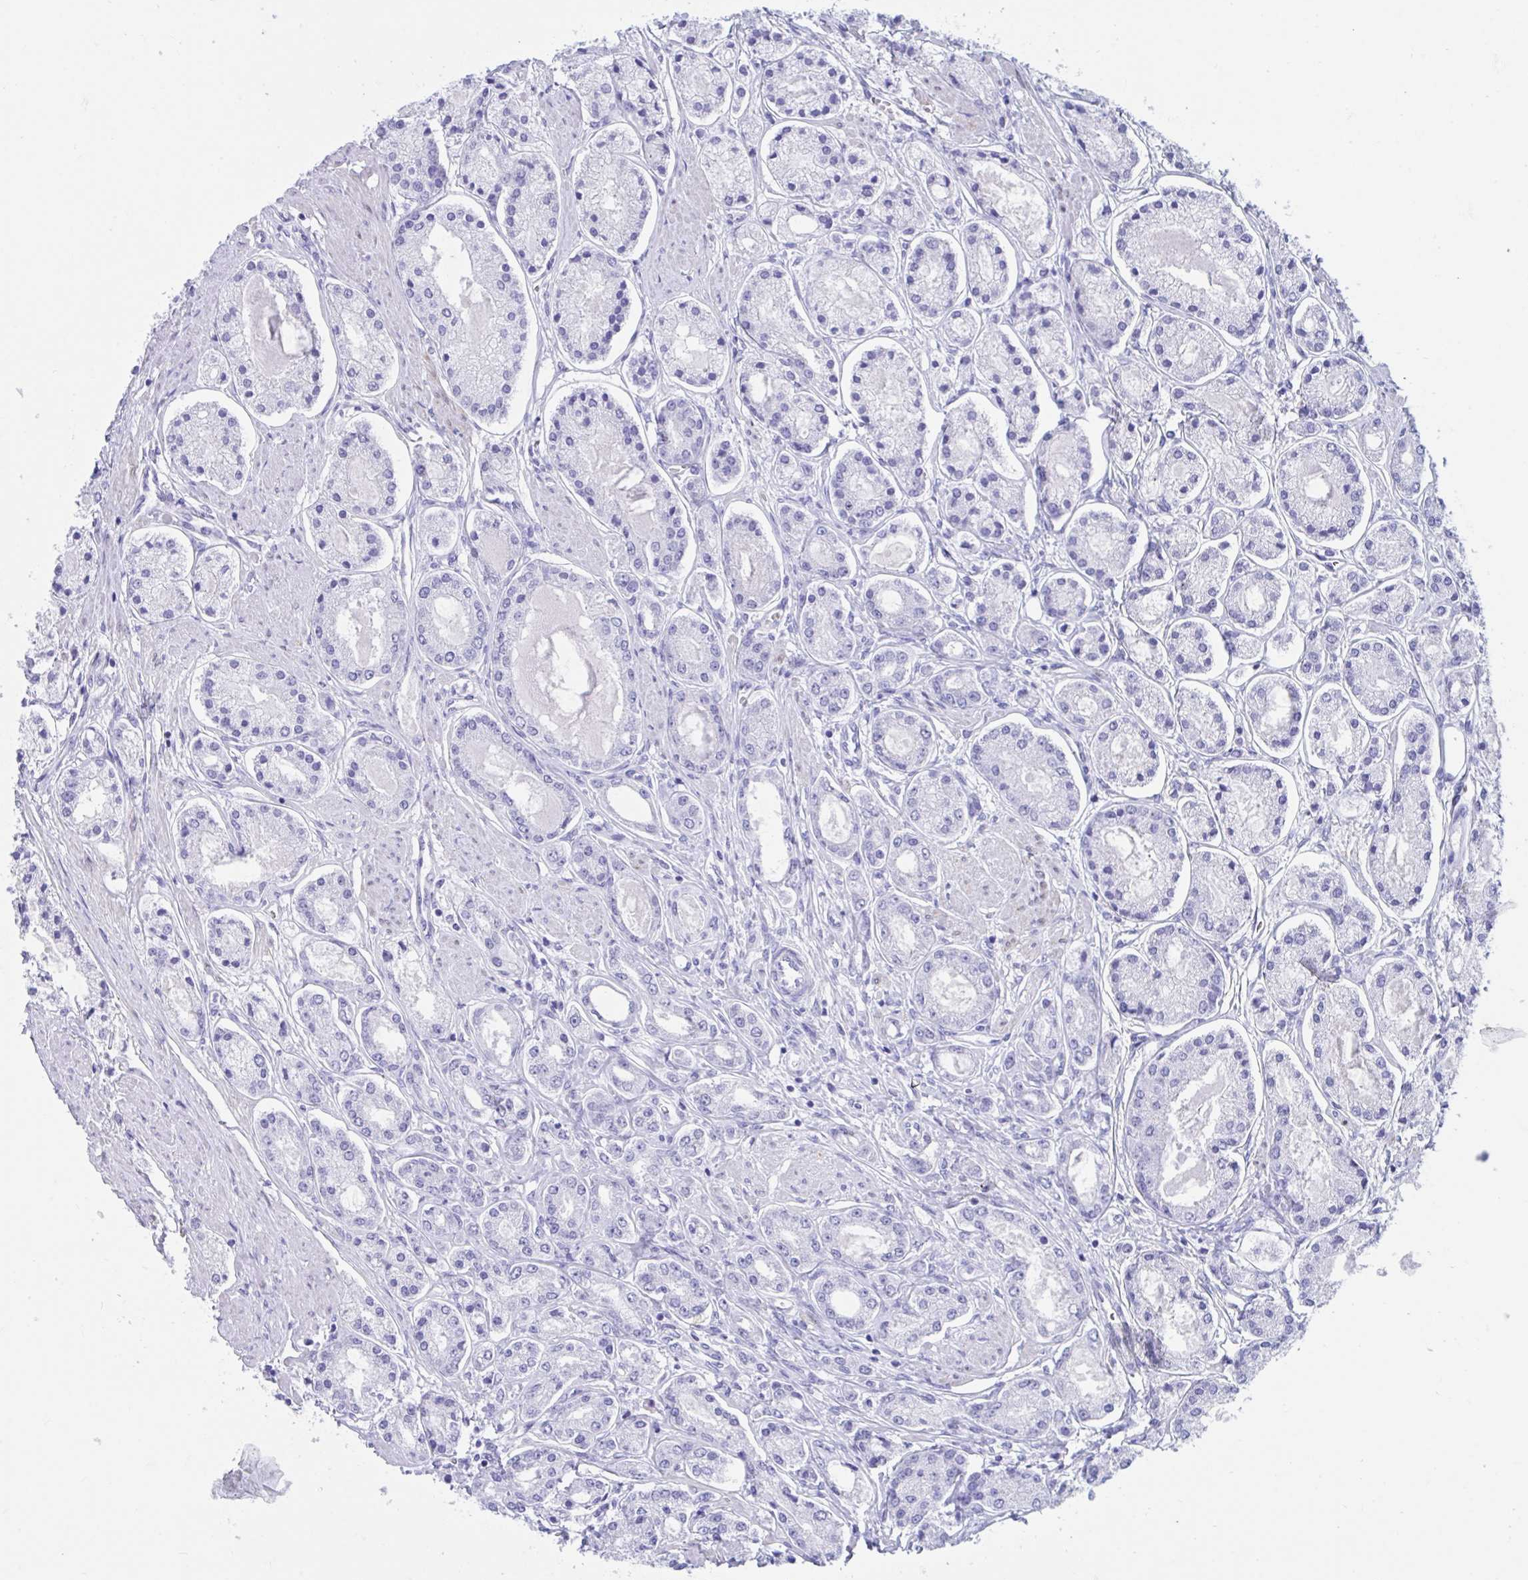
{"staining": {"intensity": "negative", "quantity": "none", "location": "none"}, "tissue": "prostate cancer", "cell_type": "Tumor cells", "image_type": "cancer", "snomed": [{"axis": "morphology", "description": "Adenocarcinoma, High grade"}, {"axis": "topography", "description": "Prostate"}], "caption": "DAB (3,3'-diaminobenzidine) immunohistochemical staining of human prostate cancer exhibits no significant positivity in tumor cells.", "gene": "TMEM35A", "patient": {"sex": "male", "age": 66}}